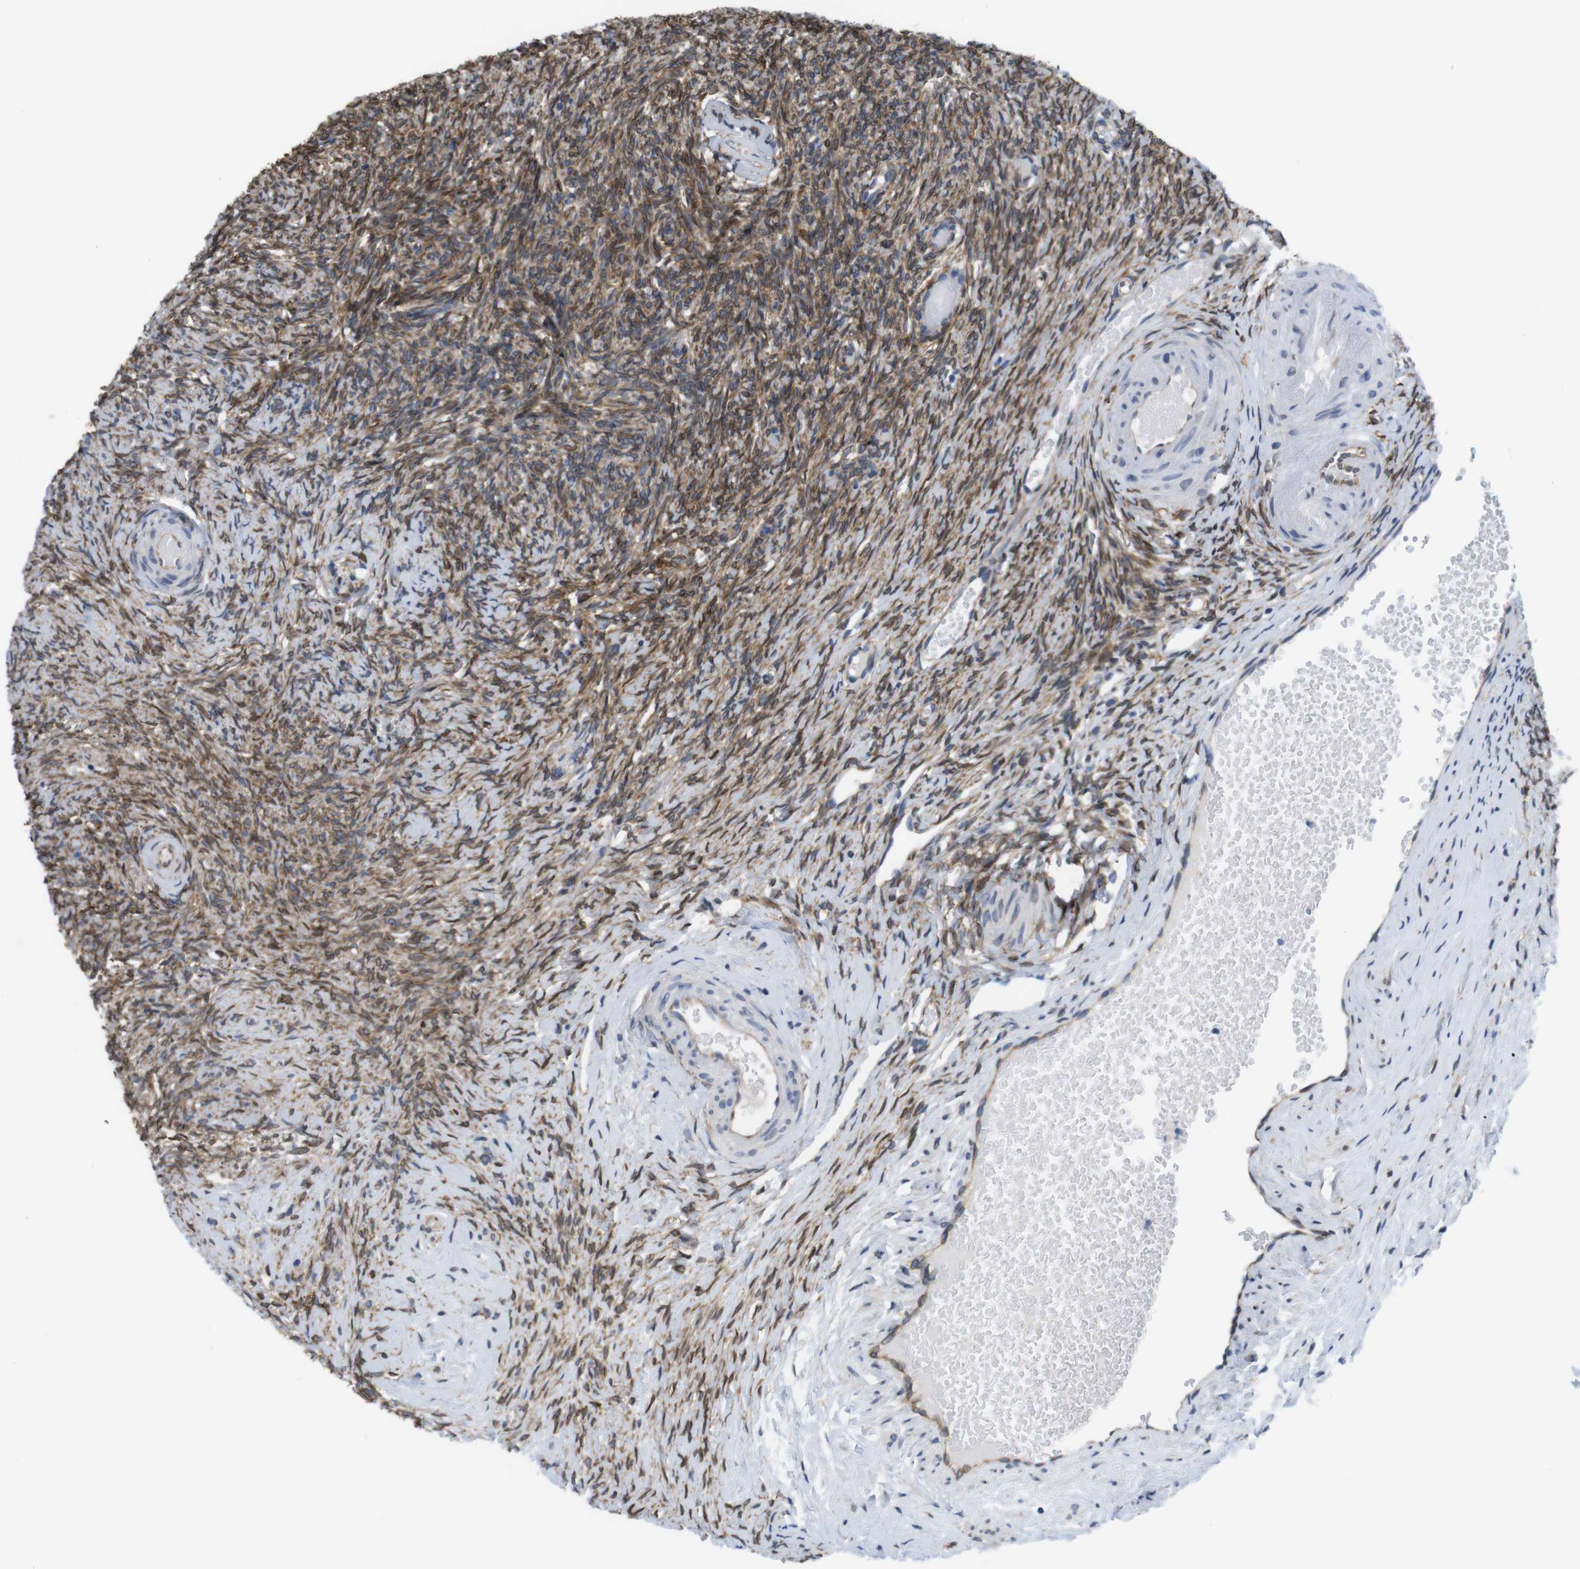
{"staining": {"intensity": "moderate", "quantity": "25%-75%", "location": "cytoplasmic/membranous"}, "tissue": "ovary", "cell_type": "Ovarian stroma cells", "image_type": "normal", "snomed": [{"axis": "morphology", "description": "Normal tissue, NOS"}, {"axis": "topography", "description": "Ovary"}], "caption": "Immunohistochemistry micrograph of normal ovary: ovary stained using IHC exhibits medium levels of moderate protein expression localized specifically in the cytoplasmic/membranous of ovarian stroma cells, appearing as a cytoplasmic/membranous brown color.", "gene": "HACD3", "patient": {"sex": "female", "age": 60}}